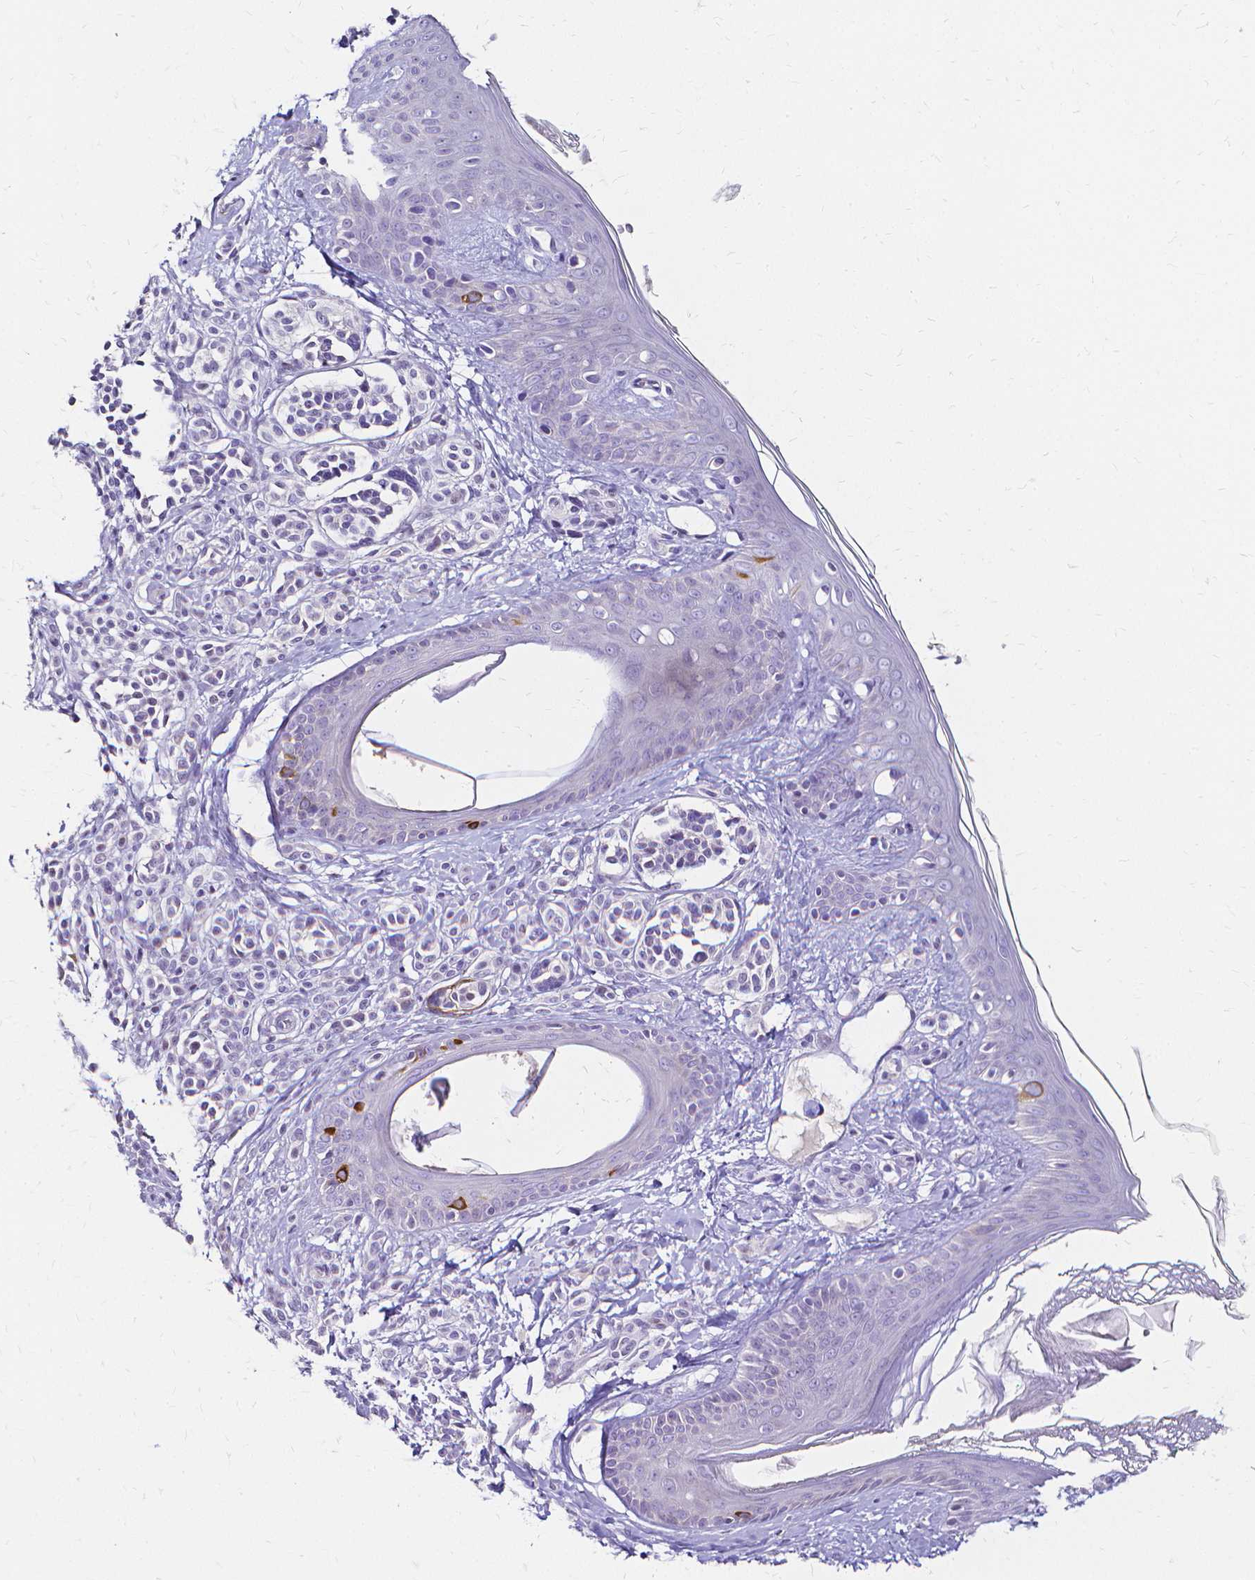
{"staining": {"intensity": "negative", "quantity": "none", "location": "none"}, "tissue": "skin", "cell_type": "Fibroblasts", "image_type": "normal", "snomed": [{"axis": "morphology", "description": "Normal tissue, NOS"}, {"axis": "topography", "description": "Skin"}], "caption": "High magnification brightfield microscopy of benign skin stained with DAB (brown) and counterstained with hematoxylin (blue): fibroblasts show no significant expression. Brightfield microscopy of immunohistochemistry (IHC) stained with DAB (brown) and hematoxylin (blue), captured at high magnification.", "gene": "CCNB1", "patient": {"sex": "male", "age": 16}}